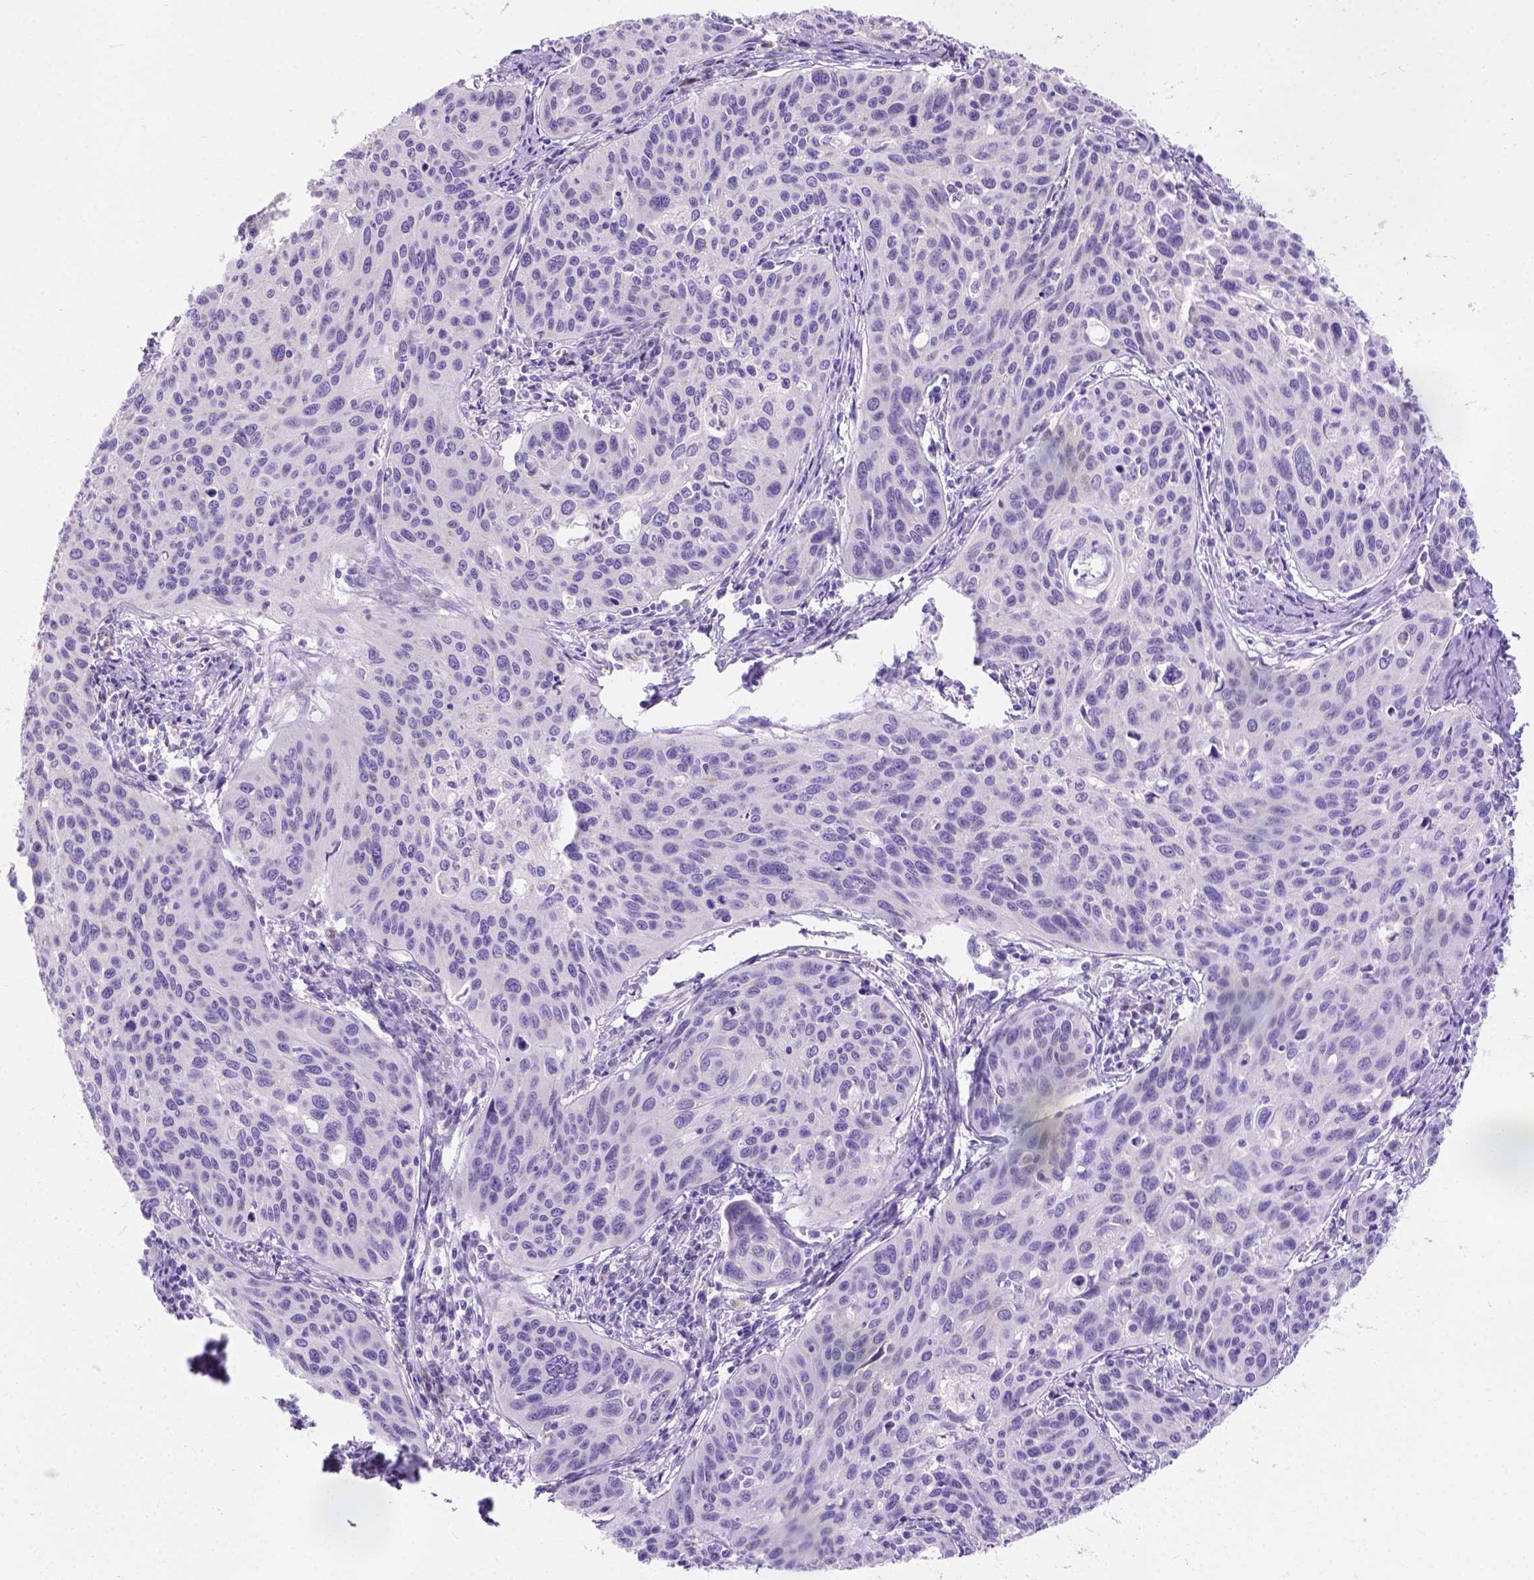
{"staining": {"intensity": "negative", "quantity": "none", "location": "none"}, "tissue": "cervical cancer", "cell_type": "Tumor cells", "image_type": "cancer", "snomed": [{"axis": "morphology", "description": "Squamous cell carcinoma, NOS"}, {"axis": "topography", "description": "Cervix"}], "caption": "Cervical cancer (squamous cell carcinoma) was stained to show a protein in brown. There is no significant staining in tumor cells.", "gene": "PHF7", "patient": {"sex": "female", "age": 31}}